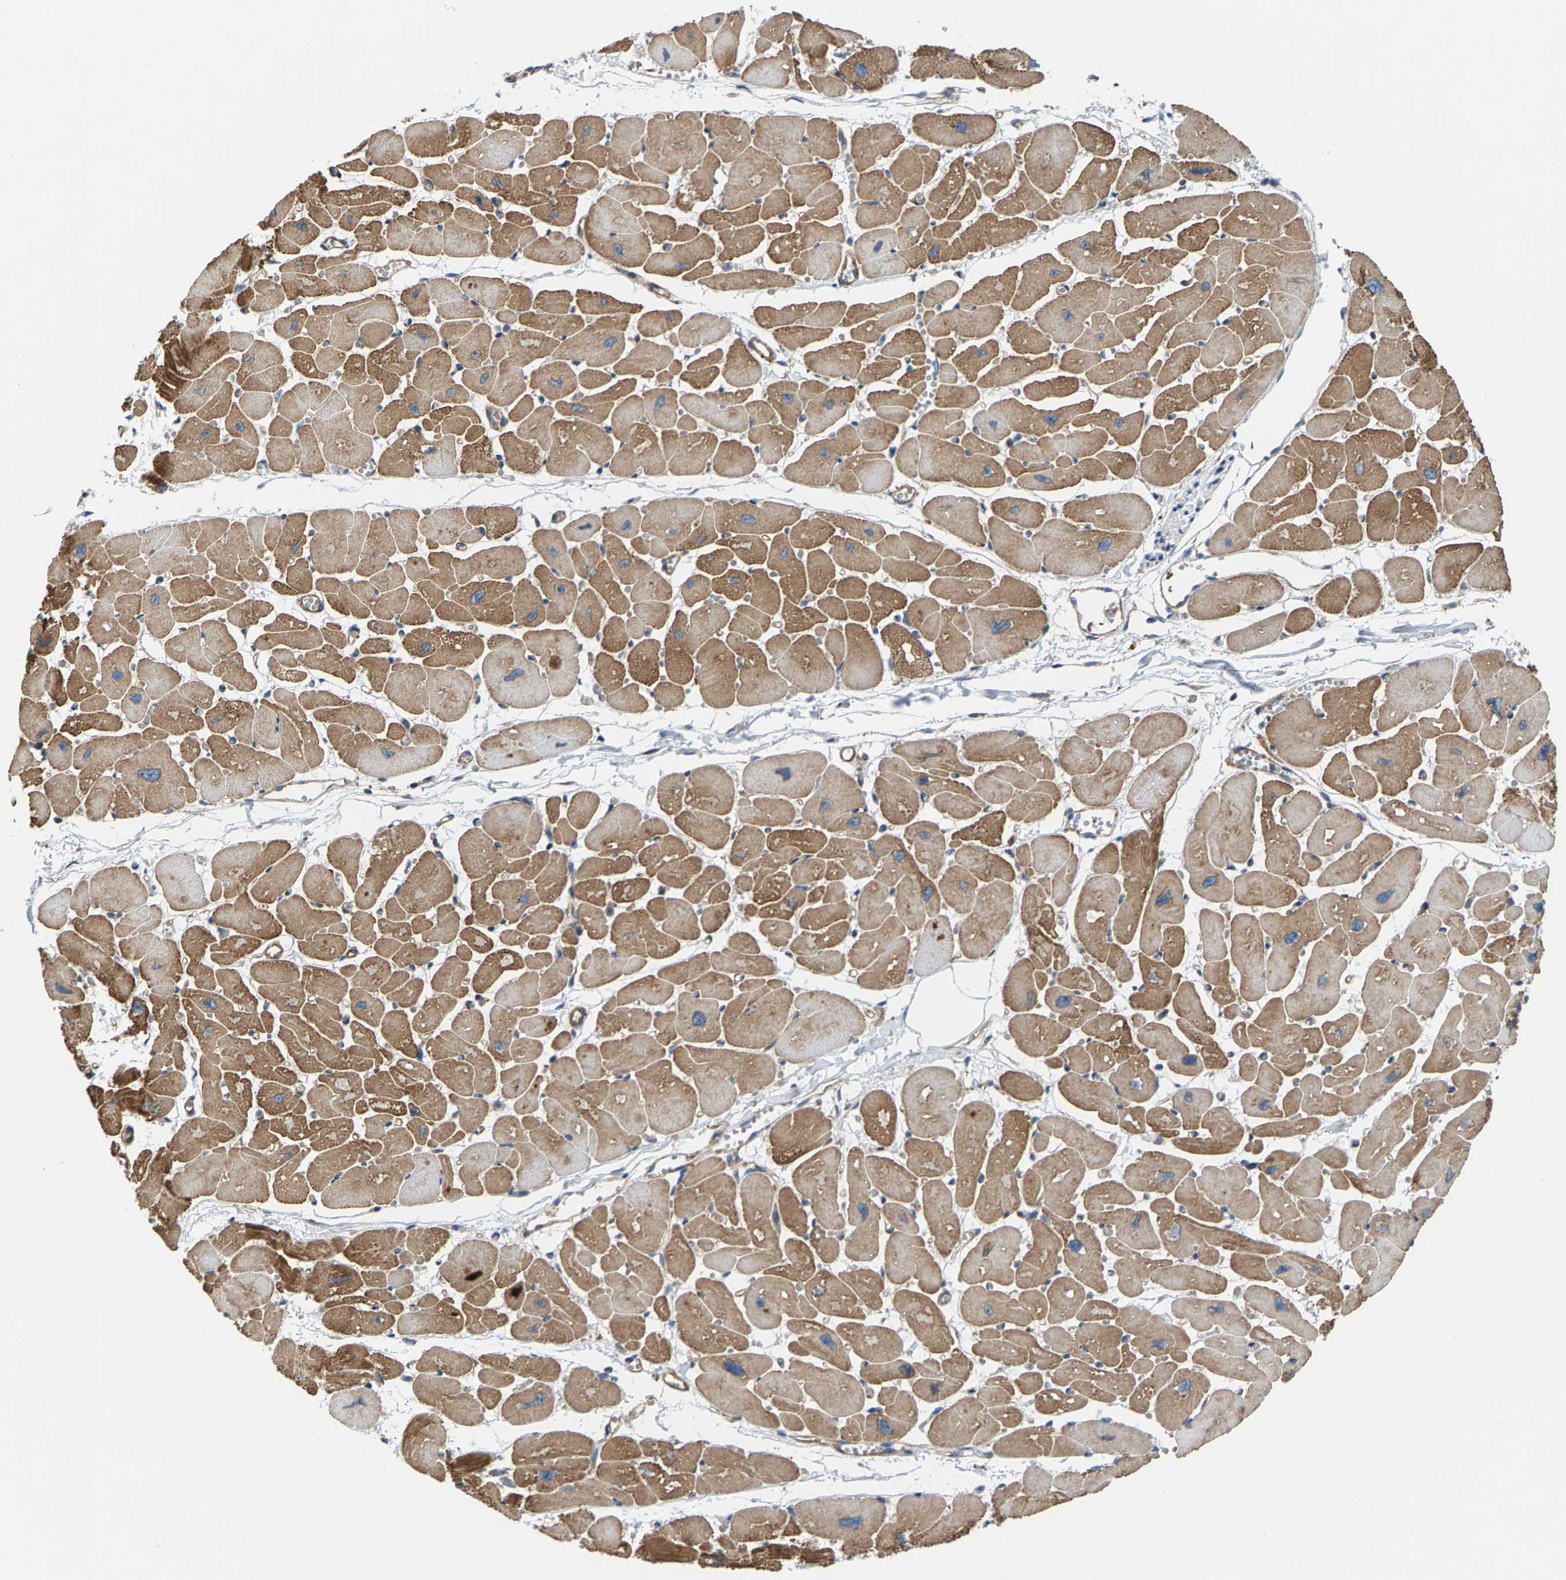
{"staining": {"intensity": "moderate", "quantity": ">75%", "location": "cytoplasmic/membranous"}, "tissue": "heart muscle", "cell_type": "Cardiomyocytes", "image_type": "normal", "snomed": [{"axis": "morphology", "description": "Normal tissue, NOS"}, {"axis": "topography", "description": "Heart"}], "caption": "Moderate cytoplasmic/membranous positivity for a protein is identified in about >75% of cardiomyocytes of benign heart muscle using immunohistochemistry.", "gene": "PDCL", "patient": {"sex": "female", "age": 54}}